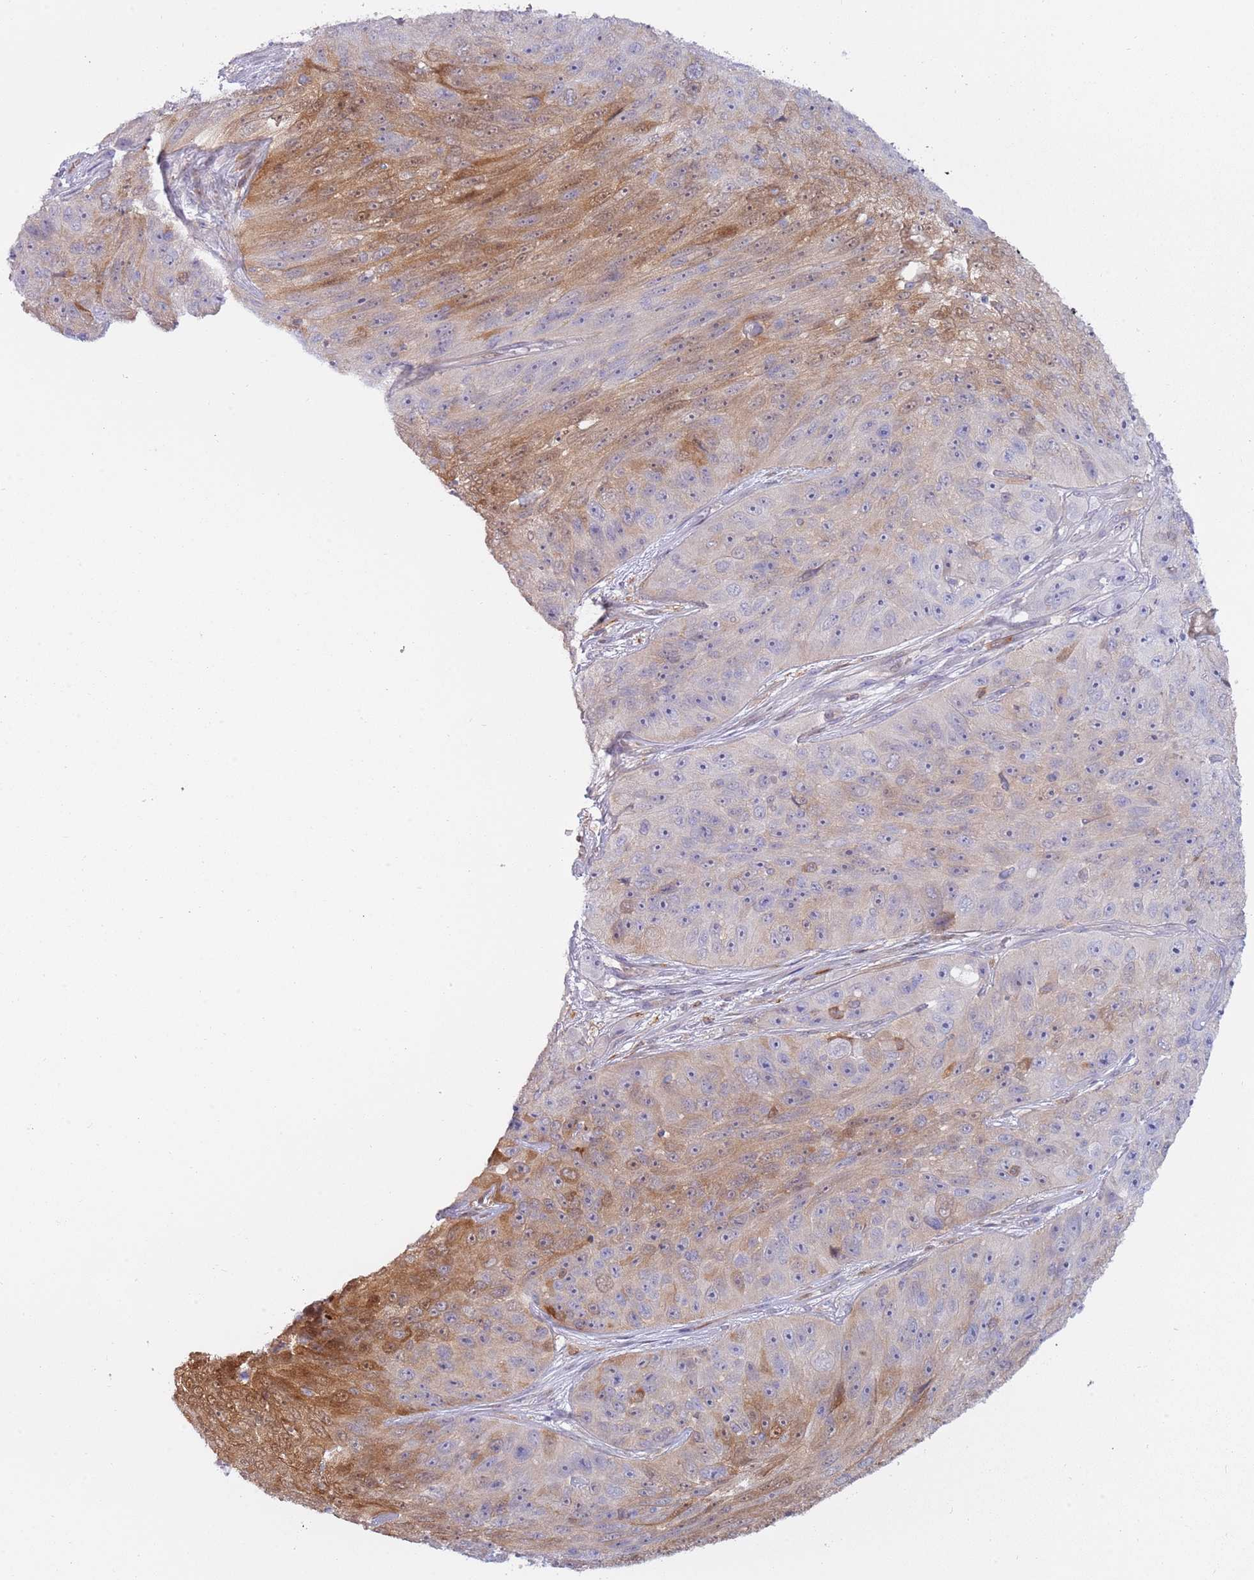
{"staining": {"intensity": "moderate", "quantity": "<25%", "location": "cytoplasmic/membranous"}, "tissue": "skin cancer", "cell_type": "Tumor cells", "image_type": "cancer", "snomed": [{"axis": "morphology", "description": "Squamous cell carcinoma, NOS"}, {"axis": "topography", "description": "Skin"}], "caption": "Tumor cells show low levels of moderate cytoplasmic/membranous expression in about <25% of cells in human skin cancer.", "gene": "NBPF6", "patient": {"sex": "female", "age": 87}}